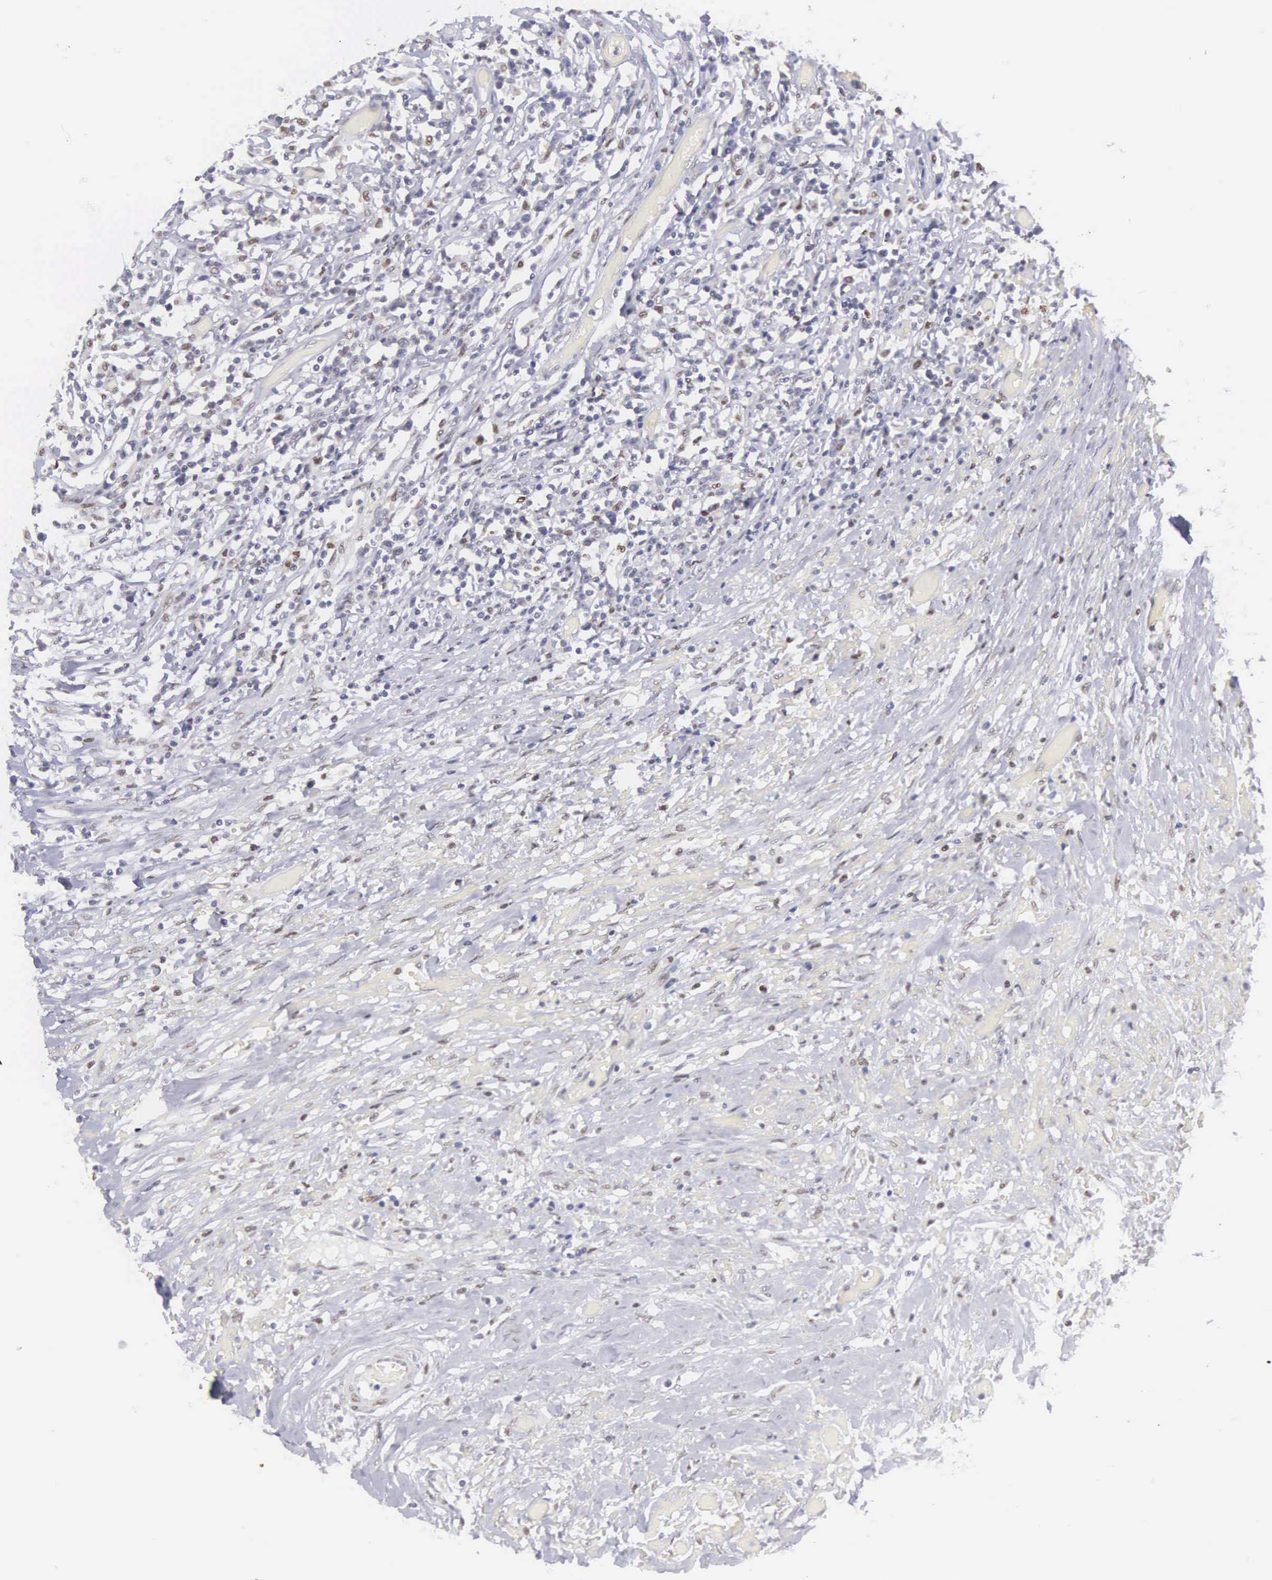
{"staining": {"intensity": "moderate", "quantity": "<25%", "location": "nuclear"}, "tissue": "lymphoma", "cell_type": "Tumor cells", "image_type": "cancer", "snomed": [{"axis": "morphology", "description": "Malignant lymphoma, non-Hodgkin's type, High grade"}, {"axis": "topography", "description": "Colon"}], "caption": "IHC histopathology image of human high-grade malignant lymphoma, non-Hodgkin's type stained for a protein (brown), which displays low levels of moderate nuclear expression in about <25% of tumor cells.", "gene": "ETV6", "patient": {"sex": "male", "age": 82}}